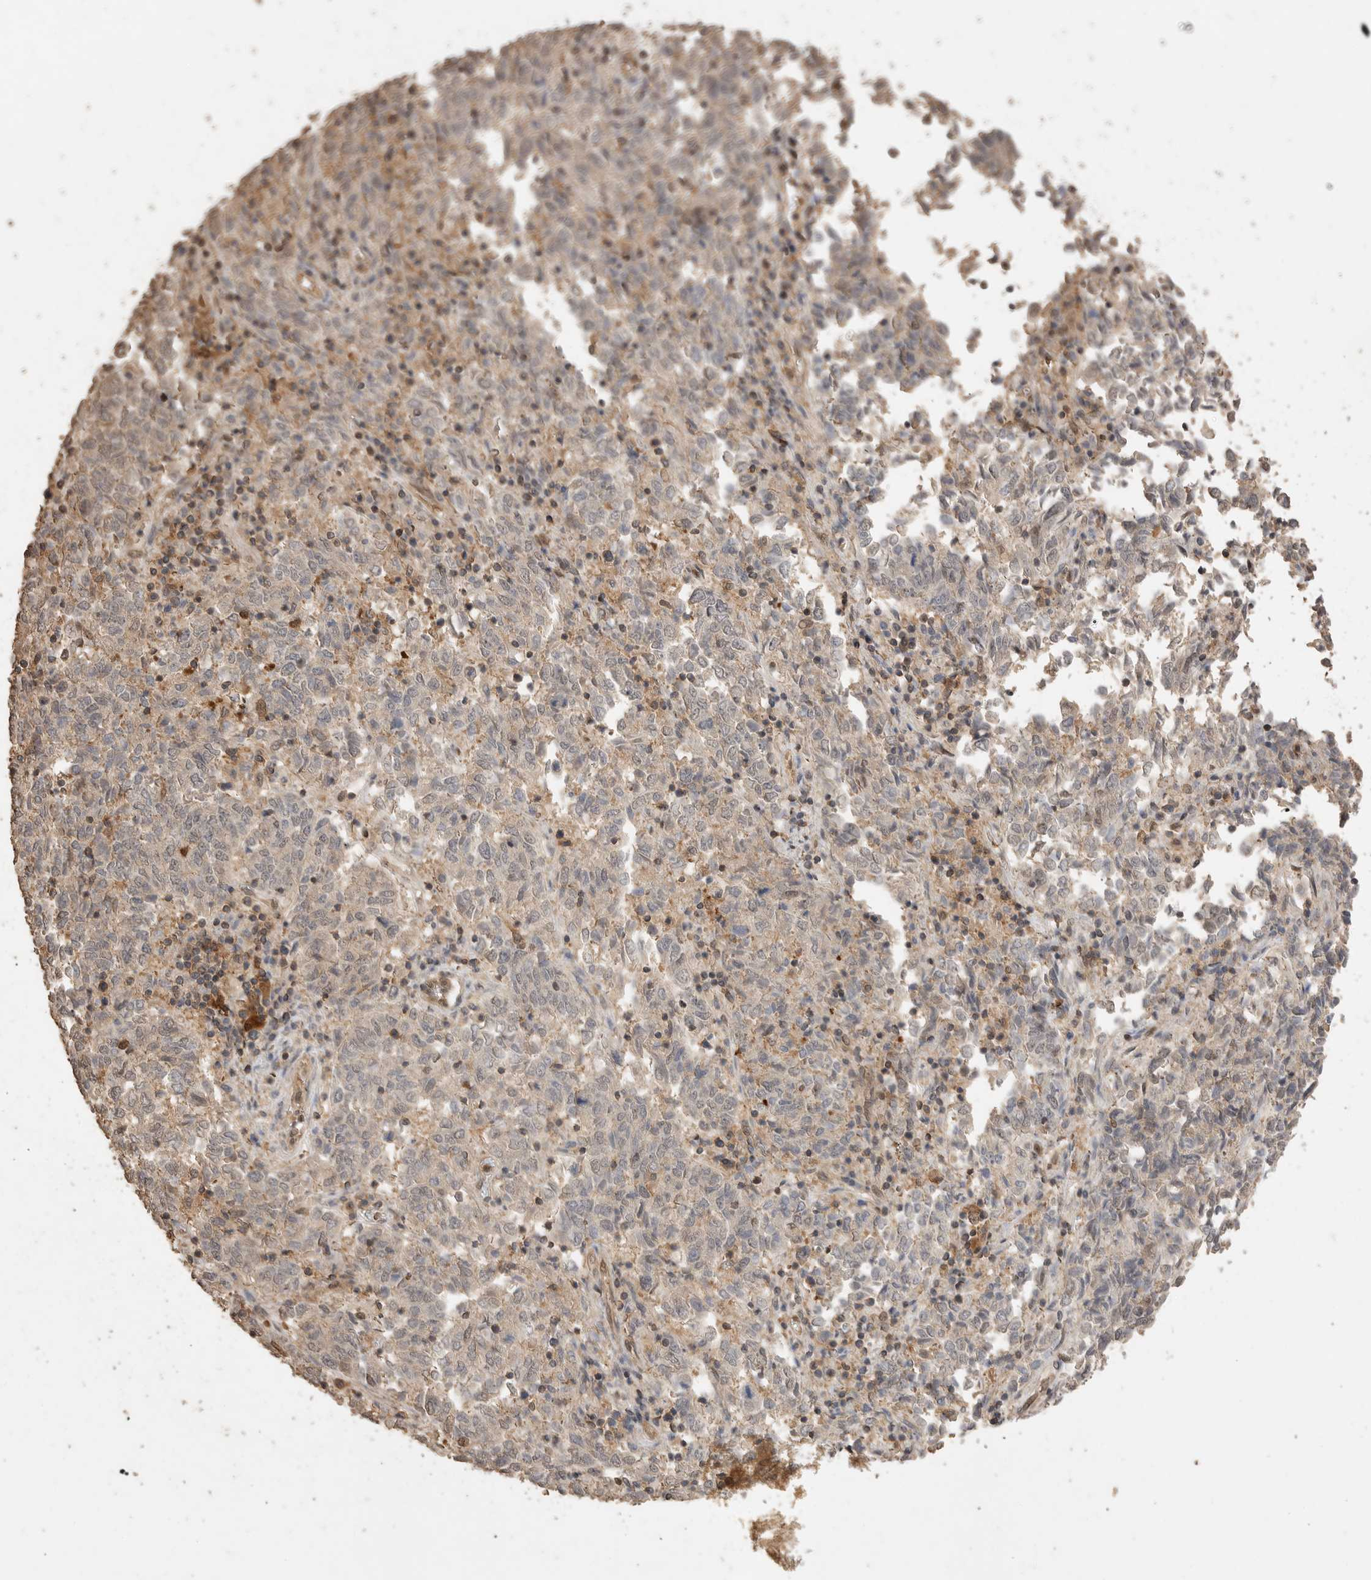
{"staining": {"intensity": "negative", "quantity": "none", "location": "none"}, "tissue": "endometrial cancer", "cell_type": "Tumor cells", "image_type": "cancer", "snomed": [{"axis": "morphology", "description": "Adenocarcinoma, NOS"}, {"axis": "topography", "description": "Endometrium"}], "caption": "There is no significant expression in tumor cells of endometrial cancer (adenocarcinoma). Nuclei are stained in blue.", "gene": "MAP2K1", "patient": {"sex": "female", "age": 80}}